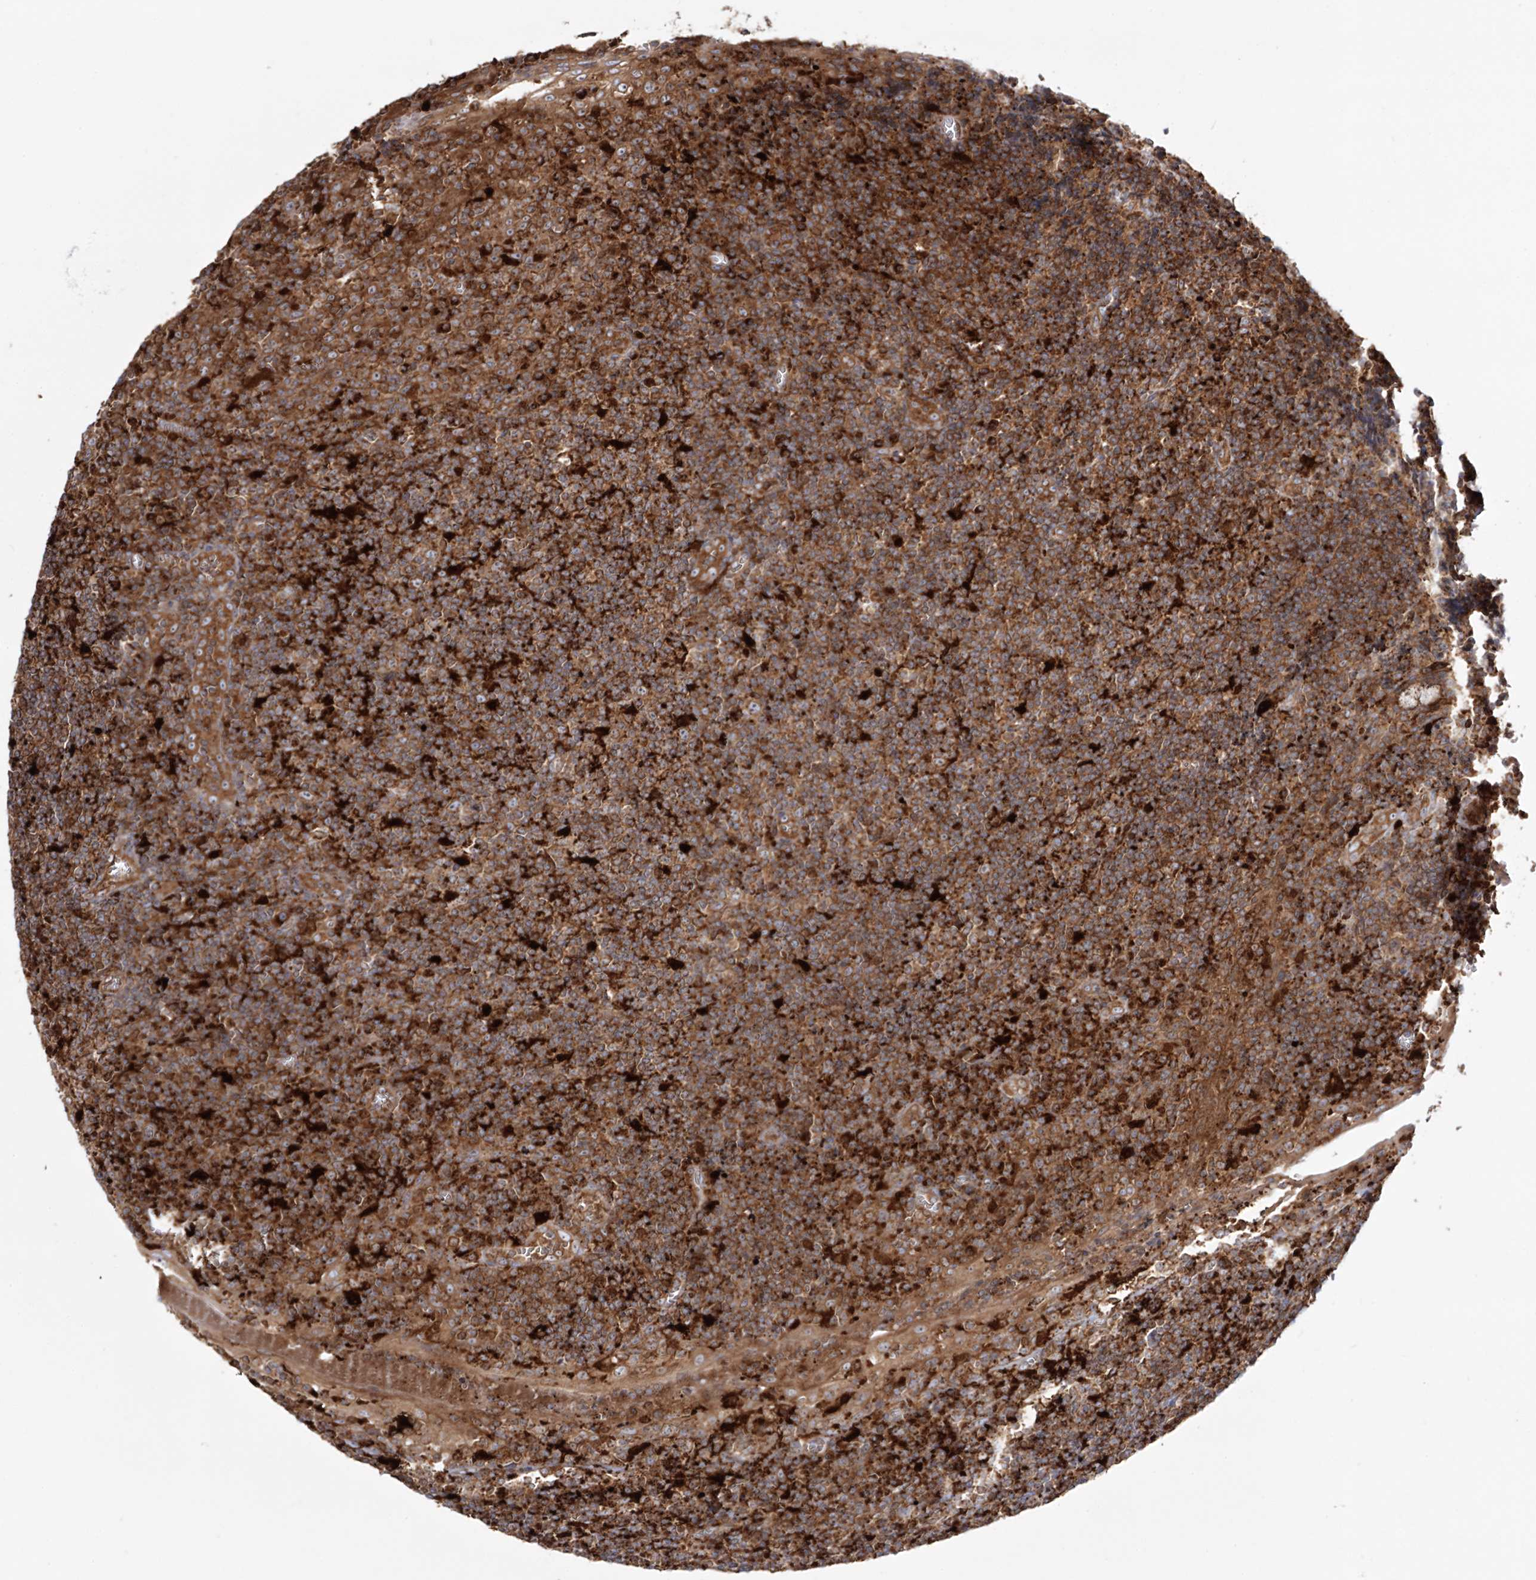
{"staining": {"intensity": "strong", "quantity": ">75%", "location": "cytoplasmic/membranous"}, "tissue": "tonsil", "cell_type": "Germinal center cells", "image_type": "normal", "snomed": [{"axis": "morphology", "description": "Normal tissue, NOS"}, {"axis": "topography", "description": "Tonsil"}], "caption": "Immunohistochemical staining of benign tonsil exhibits high levels of strong cytoplasmic/membranous staining in about >75% of germinal center cells.", "gene": "ARCN1", "patient": {"sex": "male", "age": 37}}